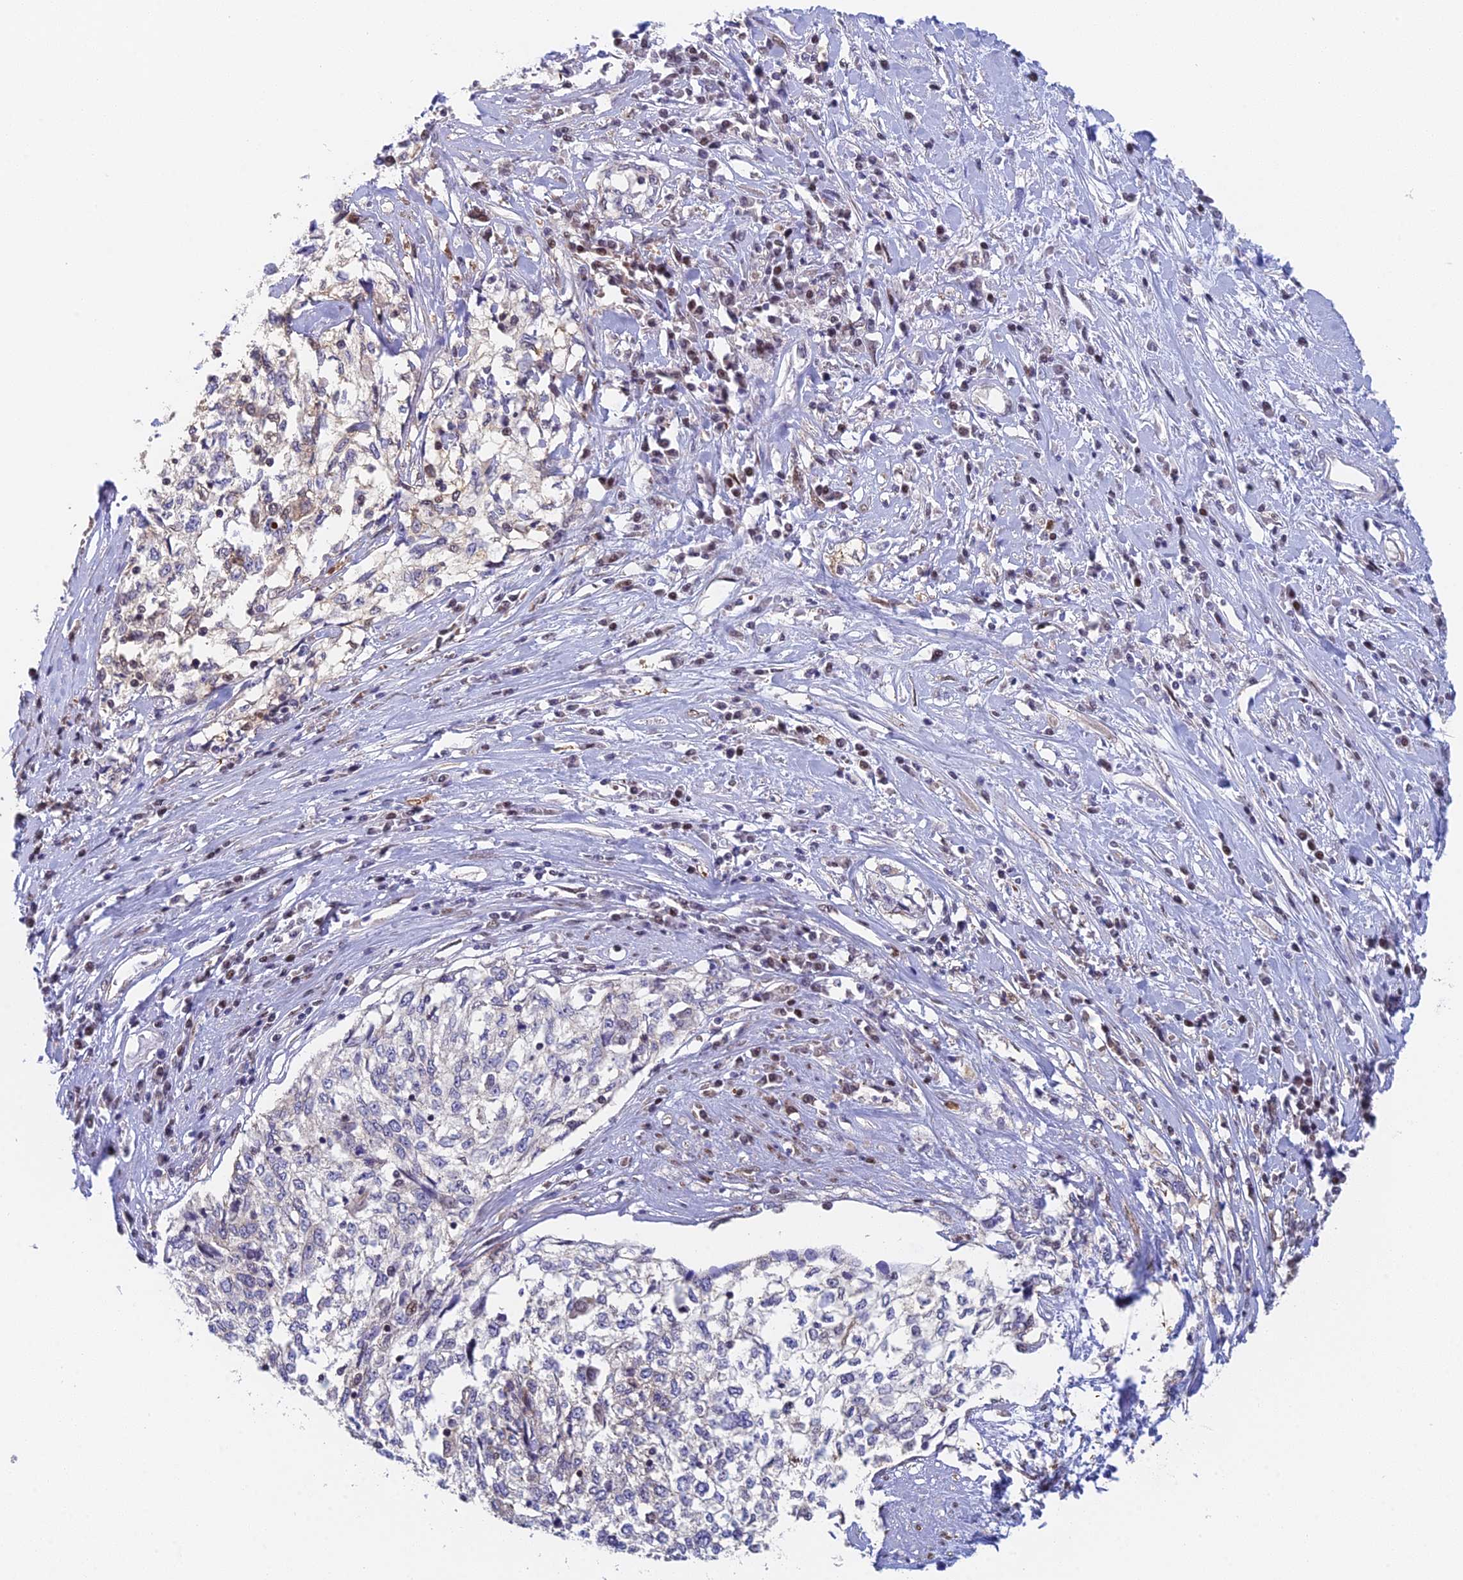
{"staining": {"intensity": "negative", "quantity": "none", "location": "none"}, "tissue": "cervical cancer", "cell_type": "Tumor cells", "image_type": "cancer", "snomed": [{"axis": "morphology", "description": "Squamous cell carcinoma, NOS"}, {"axis": "topography", "description": "Cervix"}], "caption": "Human cervical cancer stained for a protein using IHC demonstrates no expression in tumor cells.", "gene": "MRPL17", "patient": {"sex": "female", "age": 57}}